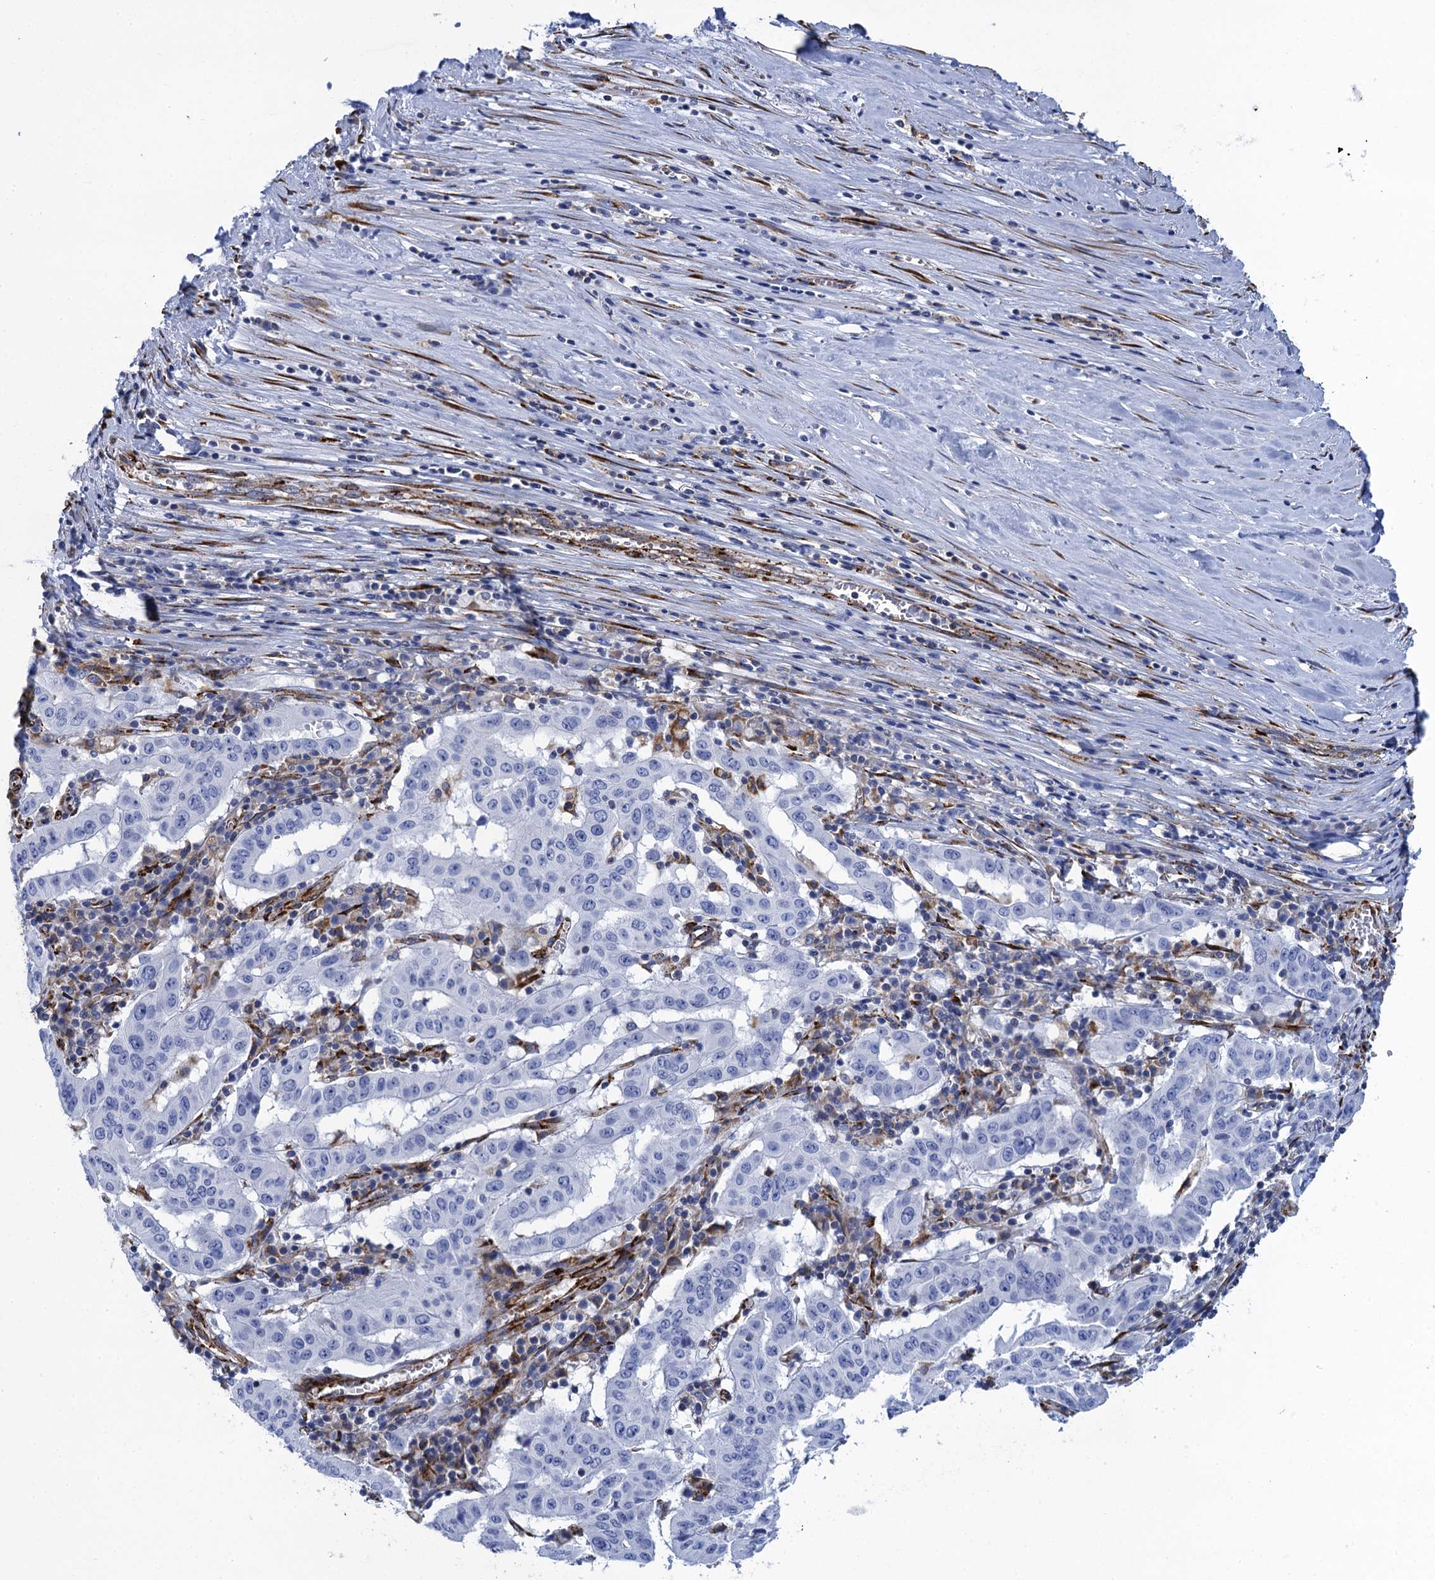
{"staining": {"intensity": "negative", "quantity": "none", "location": "none"}, "tissue": "pancreatic cancer", "cell_type": "Tumor cells", "image_type": "cancer", "snomed": [{"axis": "morphology", "description": "Adenocarcinoma, NOS"}, {"axis": "topography", "description": "Pancreas"}], "caption": "High power microscopy photomicrograph of an immunohistochemistry micrograph of pancreatic cancer, revealing no significant staining in tumor cells.", "gene": "POGLUT3", "patient": {"sex": "male", "age": 63}}